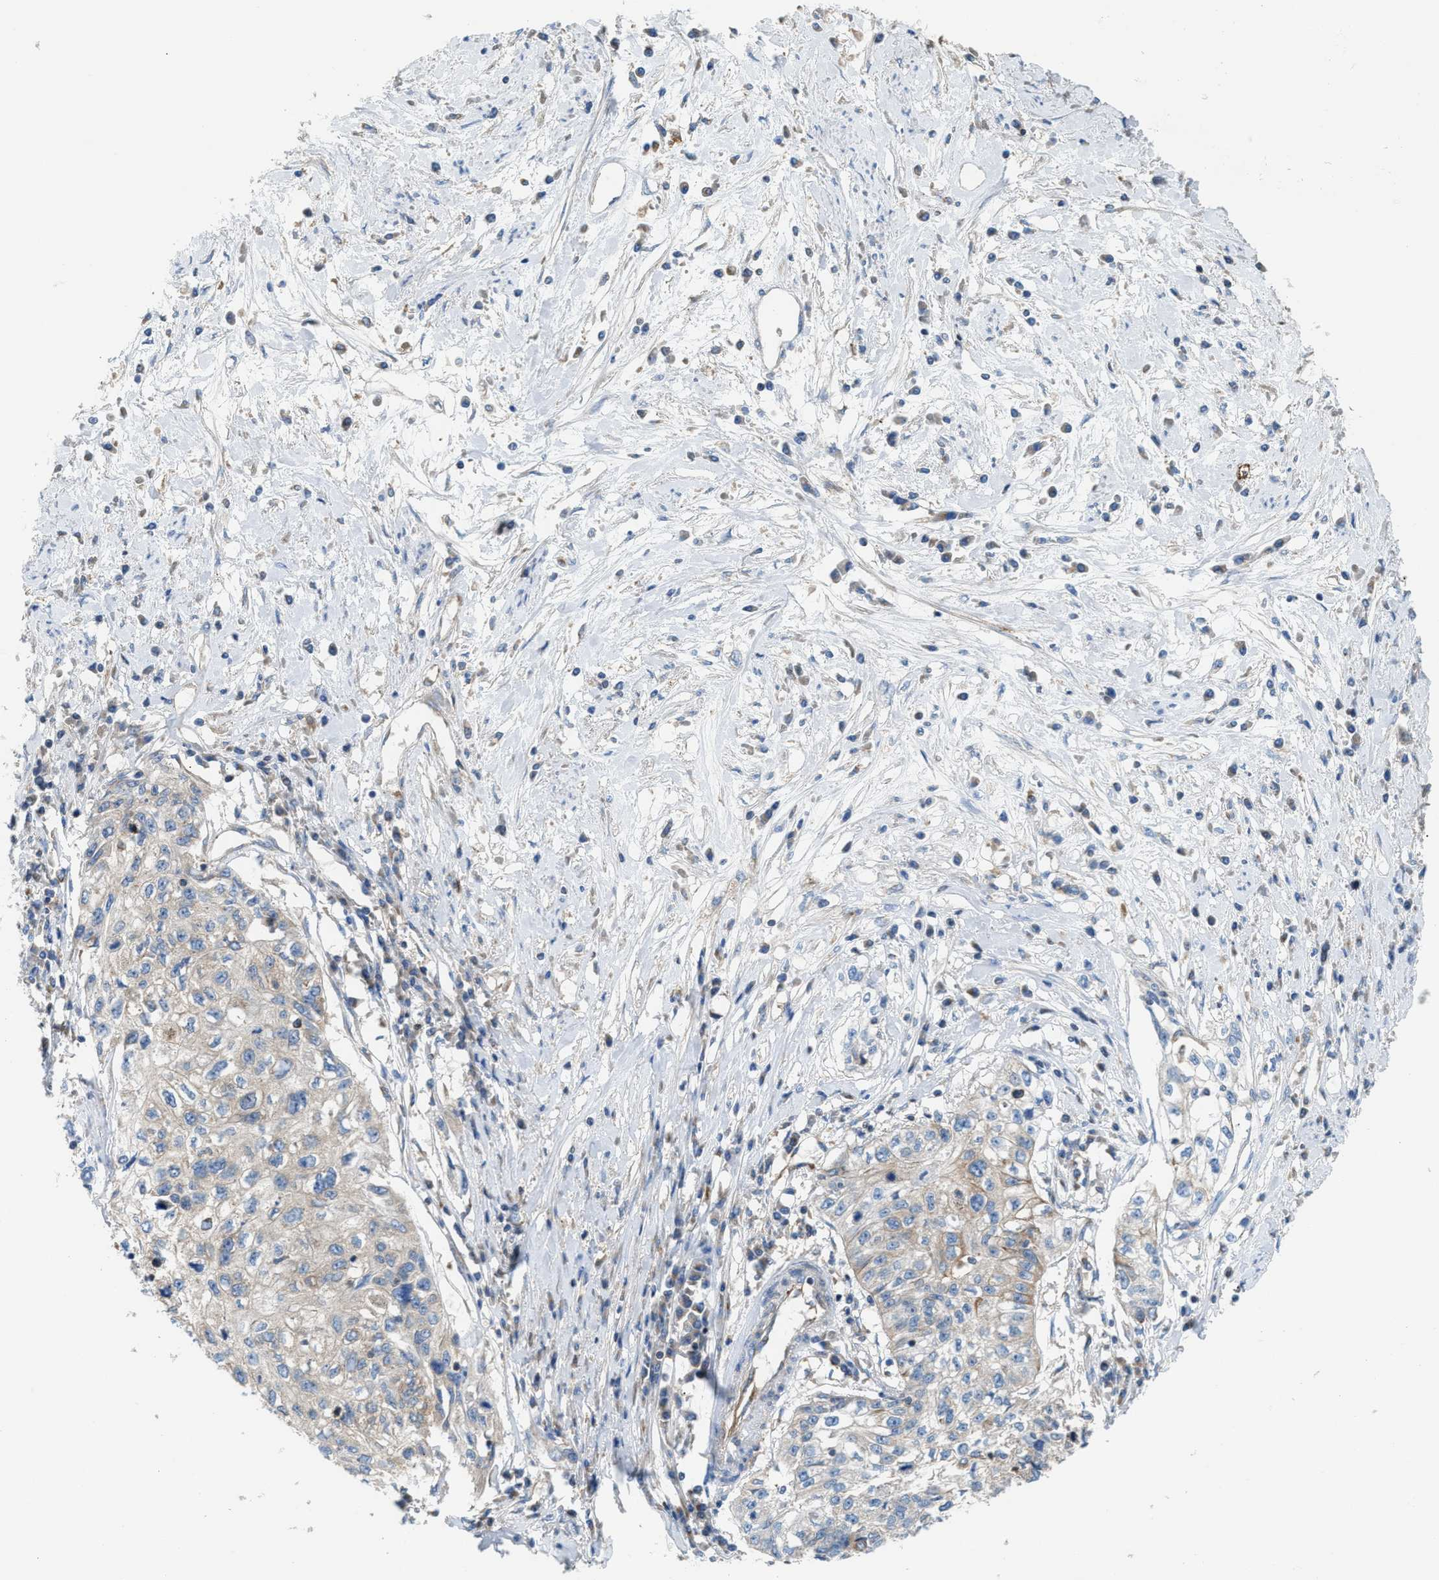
{"staining": {"intensity": "weak", "quantity": "<25%", "location": "cytoplasmic/membranous"}, "tissue": "cervical cancer", "cell_type": "Tumor cells", "image_type": "cancer", "snomed": [{"axis": "morphology", "description": "Squamous cell carcinoma, NOS"}, {"axis": "topography", "description": "Cervix"}], "caption": "High power microscopy micrograph of an immunohistochemistry (IHC) image of cervical squamous cell carcinoma, revealing no significant expression in tumor cells. (Stains: DAB (3,3'-diaminobenzidine) immunohistochemistry (IHC) with hematoxylin counter stain, Microscopy: brightfield microscopy at high magnification).", "gene": "TBC1D15", "patient": {"sex": "female", "age": 57}}